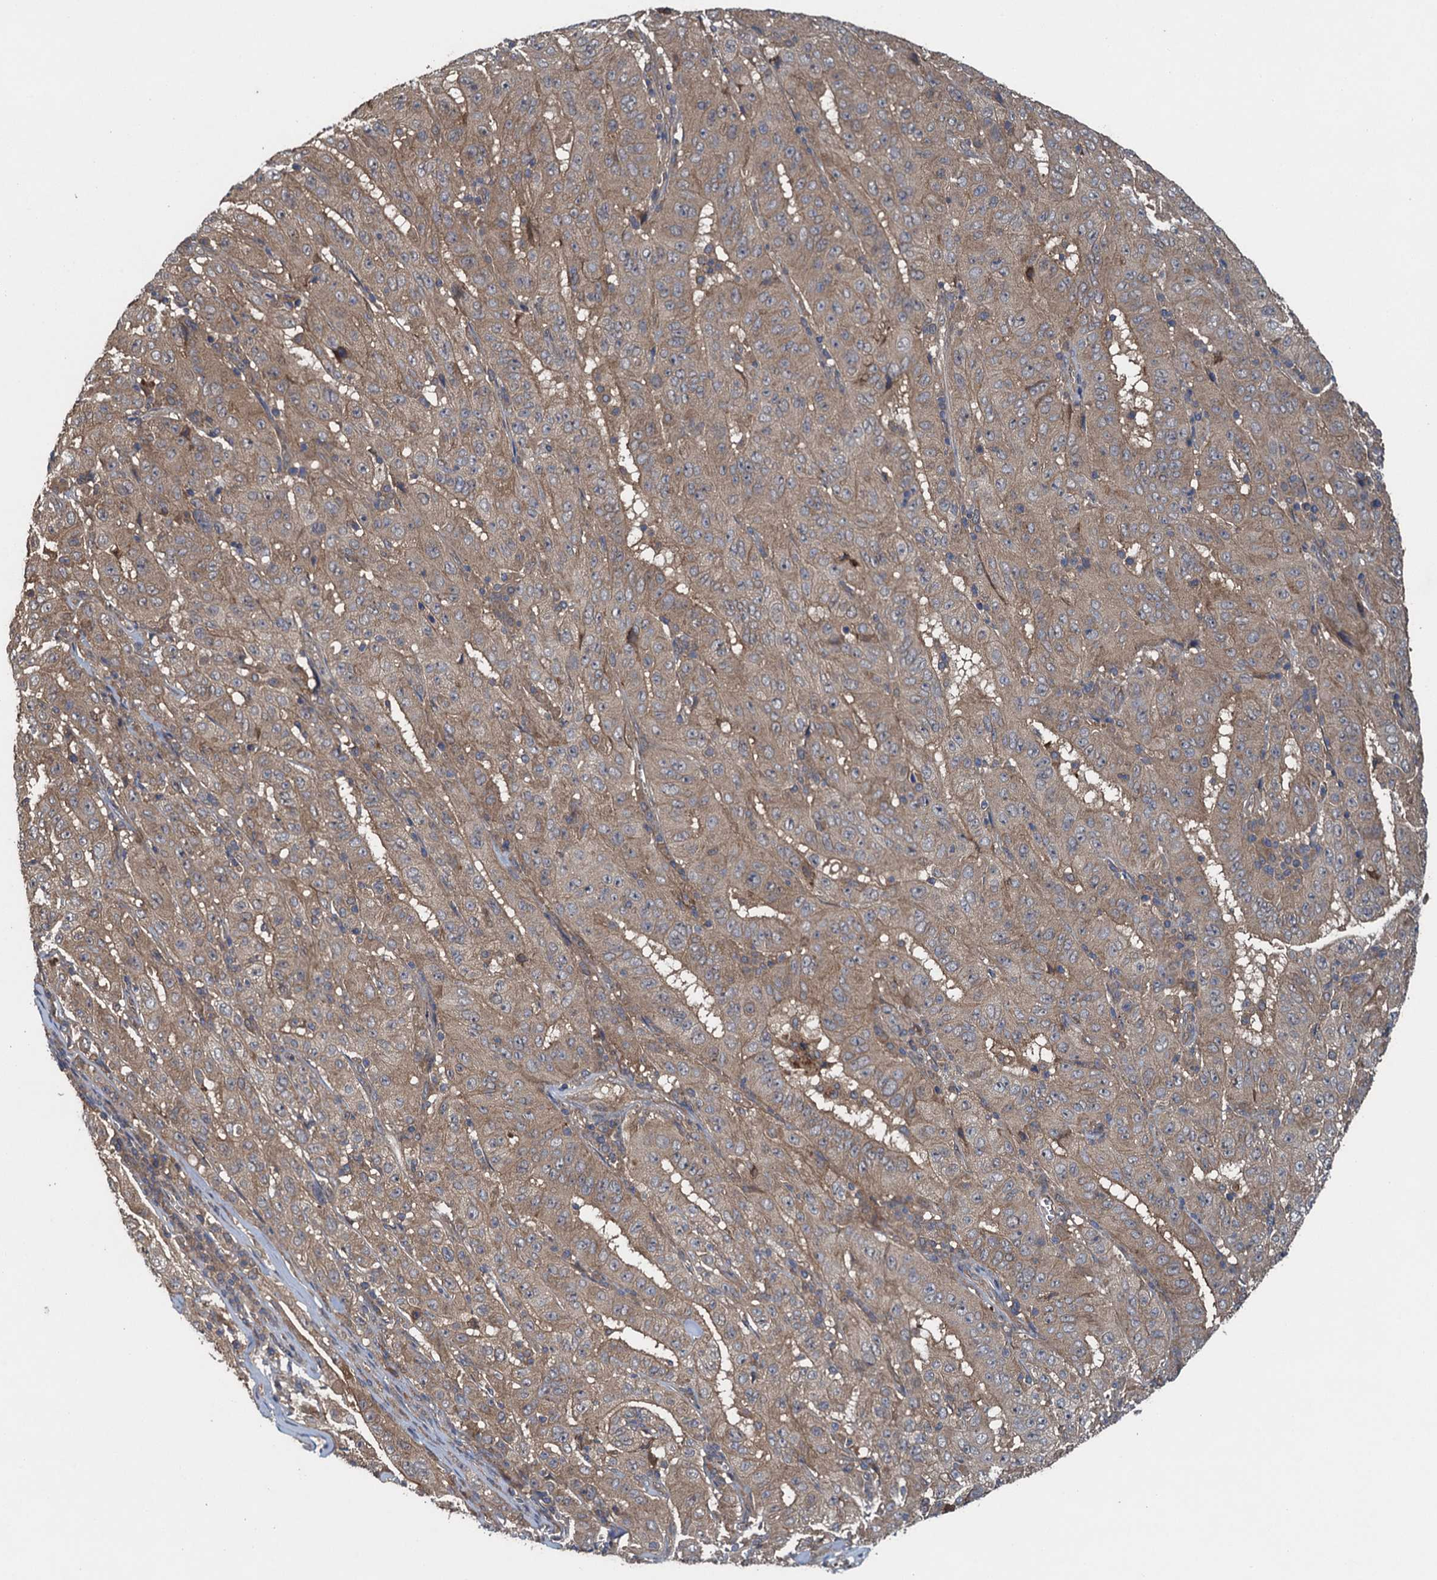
{"staining": {"intensity": "weak", "quantity": ">75%", "location": "cytoplasmic/membranous"}, "tissue": "pancreatic cancer", "cell_type": "Tumor cells", "image_type": "cancer", "snomed": [{"axis": "morphology", "description": "Adenocarcinoma, NOS"}, {"axis": "topography", "description": "Pancreas"}], "caption": "Protein positivity by immunohistochemistry (IHC) shows weak cytoplasmic/membranous positivity in approximately >75% of tumor cells in pancreatic cancer. (Stains: DAB in brown, nuclei in blue, Microscopy: brightfield microscopy at high magnification).", "gene": "CNTN5", "patient": {"sex": "male", "age": 63}}